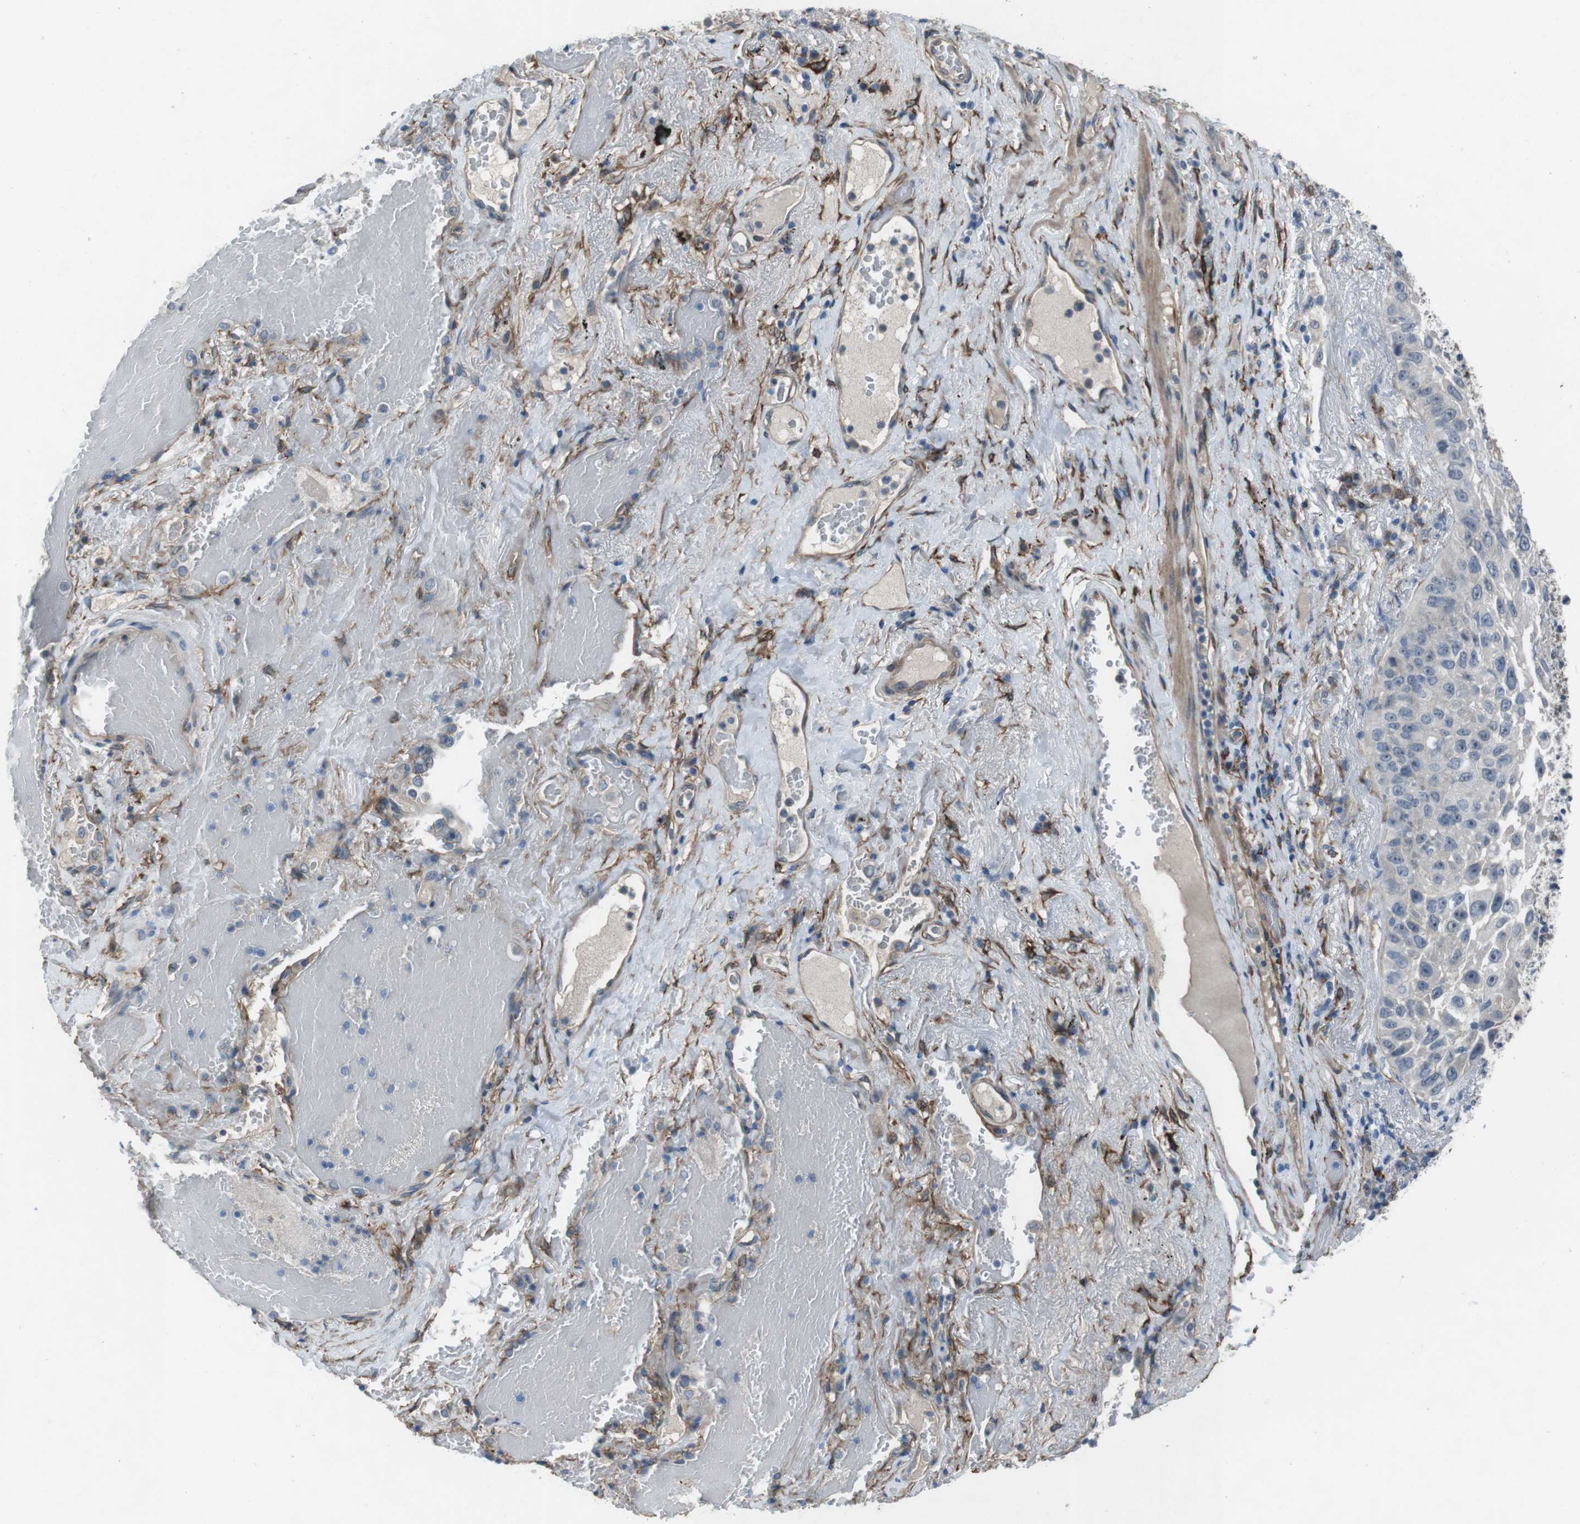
{"staining": {"intensity": "negative", "quantity": "none", "location": "none"}, "tissue": "lung cancer", "cell_type": "Tumor cells", "image_type": "cancer", "snomed": [{"axis": "morphology", "description": "Squamous cell carcinoma, NOS"}, {"axis": "topography", "description": "Lung"}], "caption": "Photomicrograph shows no significant protein staining in tumor cells of lung squamous cell carcinoma. (Stains: DAB (3,3'-diaminobenzidine) IHC with hematoxylin counter stain, Microscopy: brightfield microscopy at high magnification).", "gene": "ANK2", "patient": {"sex": "male", "age": 57}}